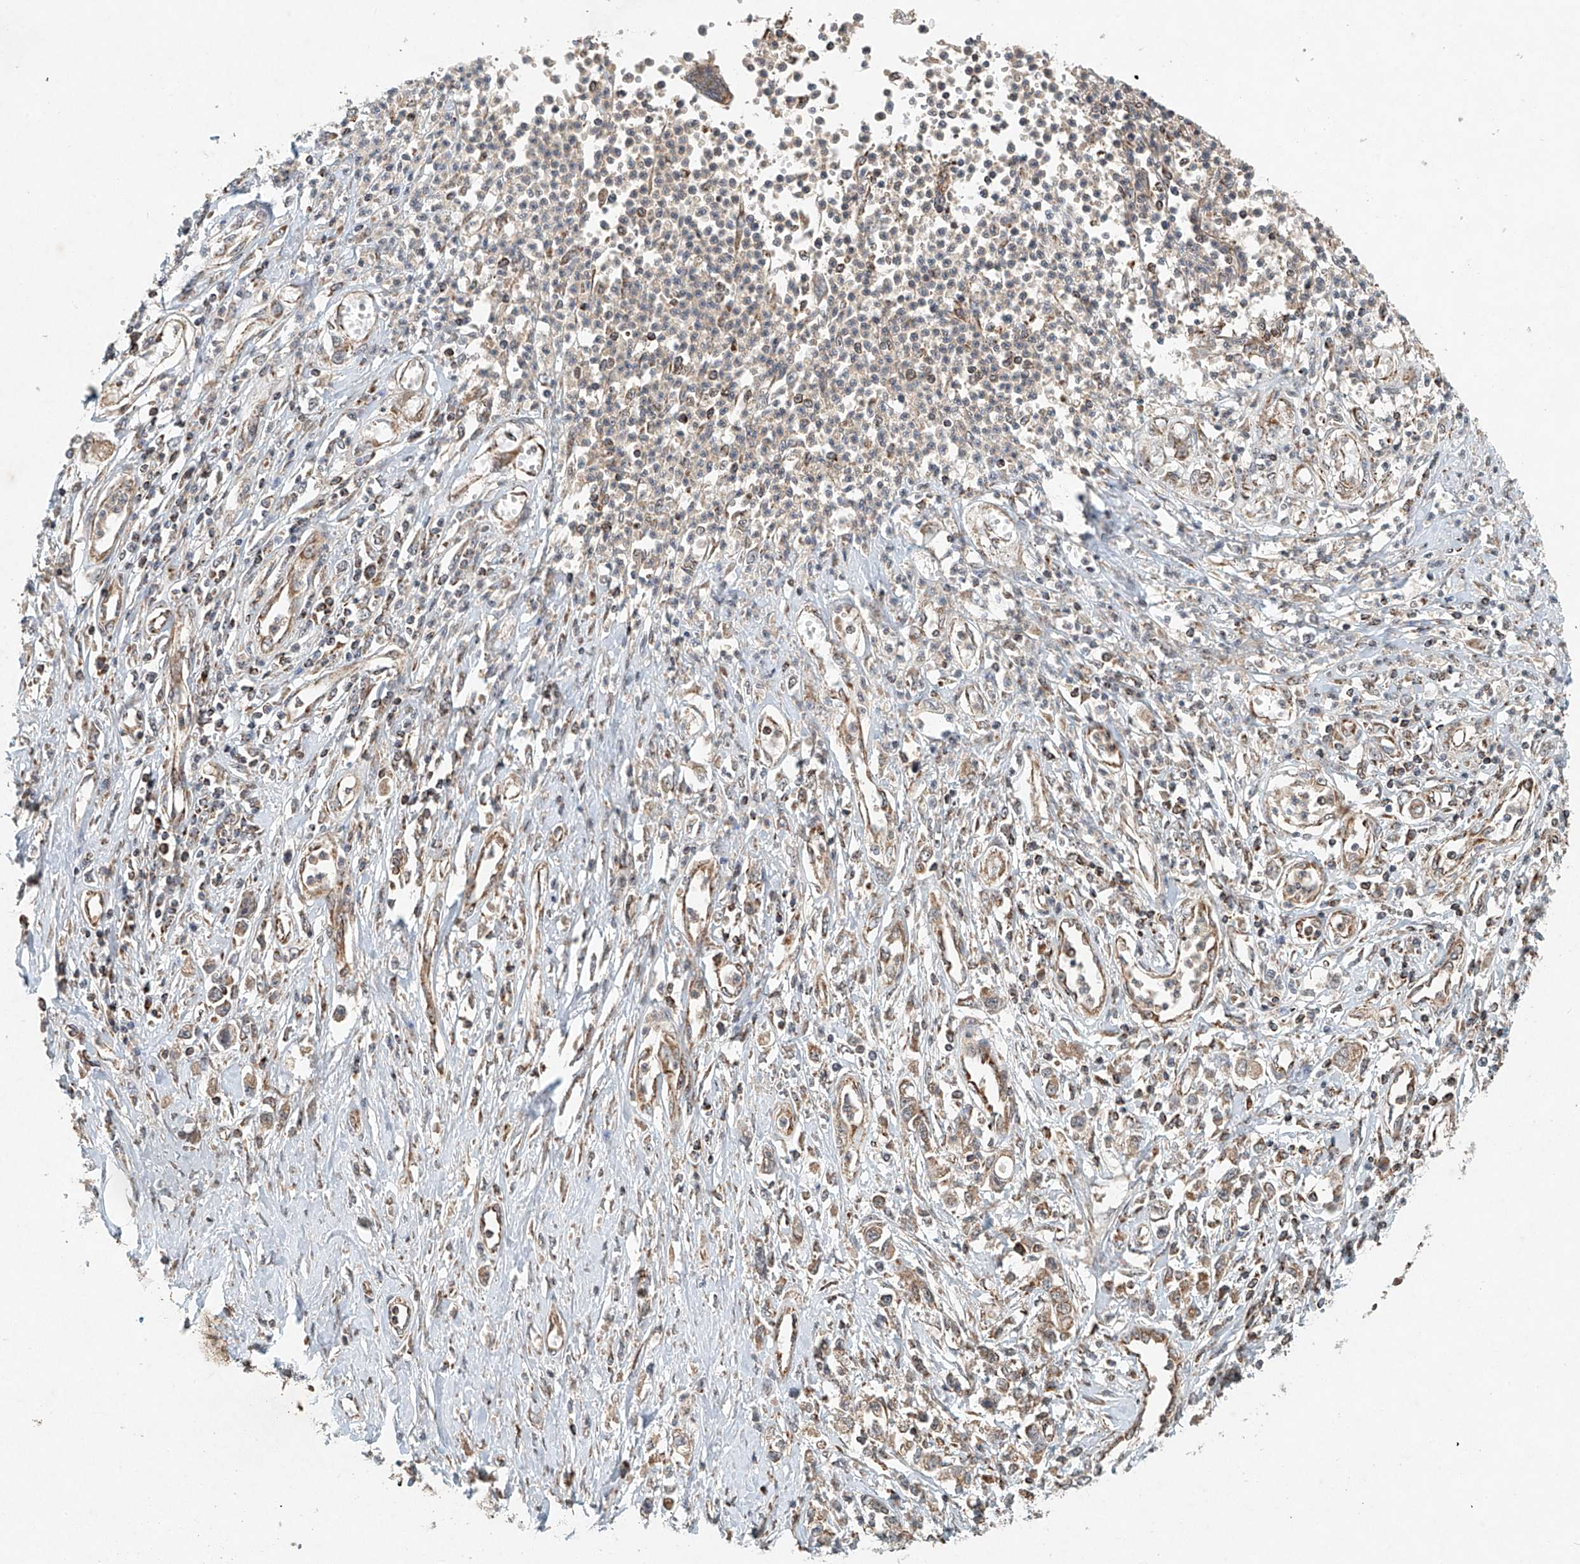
{"staining": {"intensity": "weak", "quantity": "25%-75%", "location": "cytoplasmic/membranous"}, "tissue": "stomach cancer", "cell_type": "Tumor cells", "image_type": "cancer", "snomed": [{"axis": "morphology", "description": "Adenocarcinoma, NOS"}, {"axis": "topography", "description": "Stomach"}], "caption": "IHC (DAB (3,3'-diaminobenzidine)) staining of stomach cancer (adenocarcinoma) demonstrates weak cytoplasmic/membranous protein staining in approximately 25%-75% of tumor cells.", "gene": "DCAF11", "patient": {"sex": "female", "age": 76}}